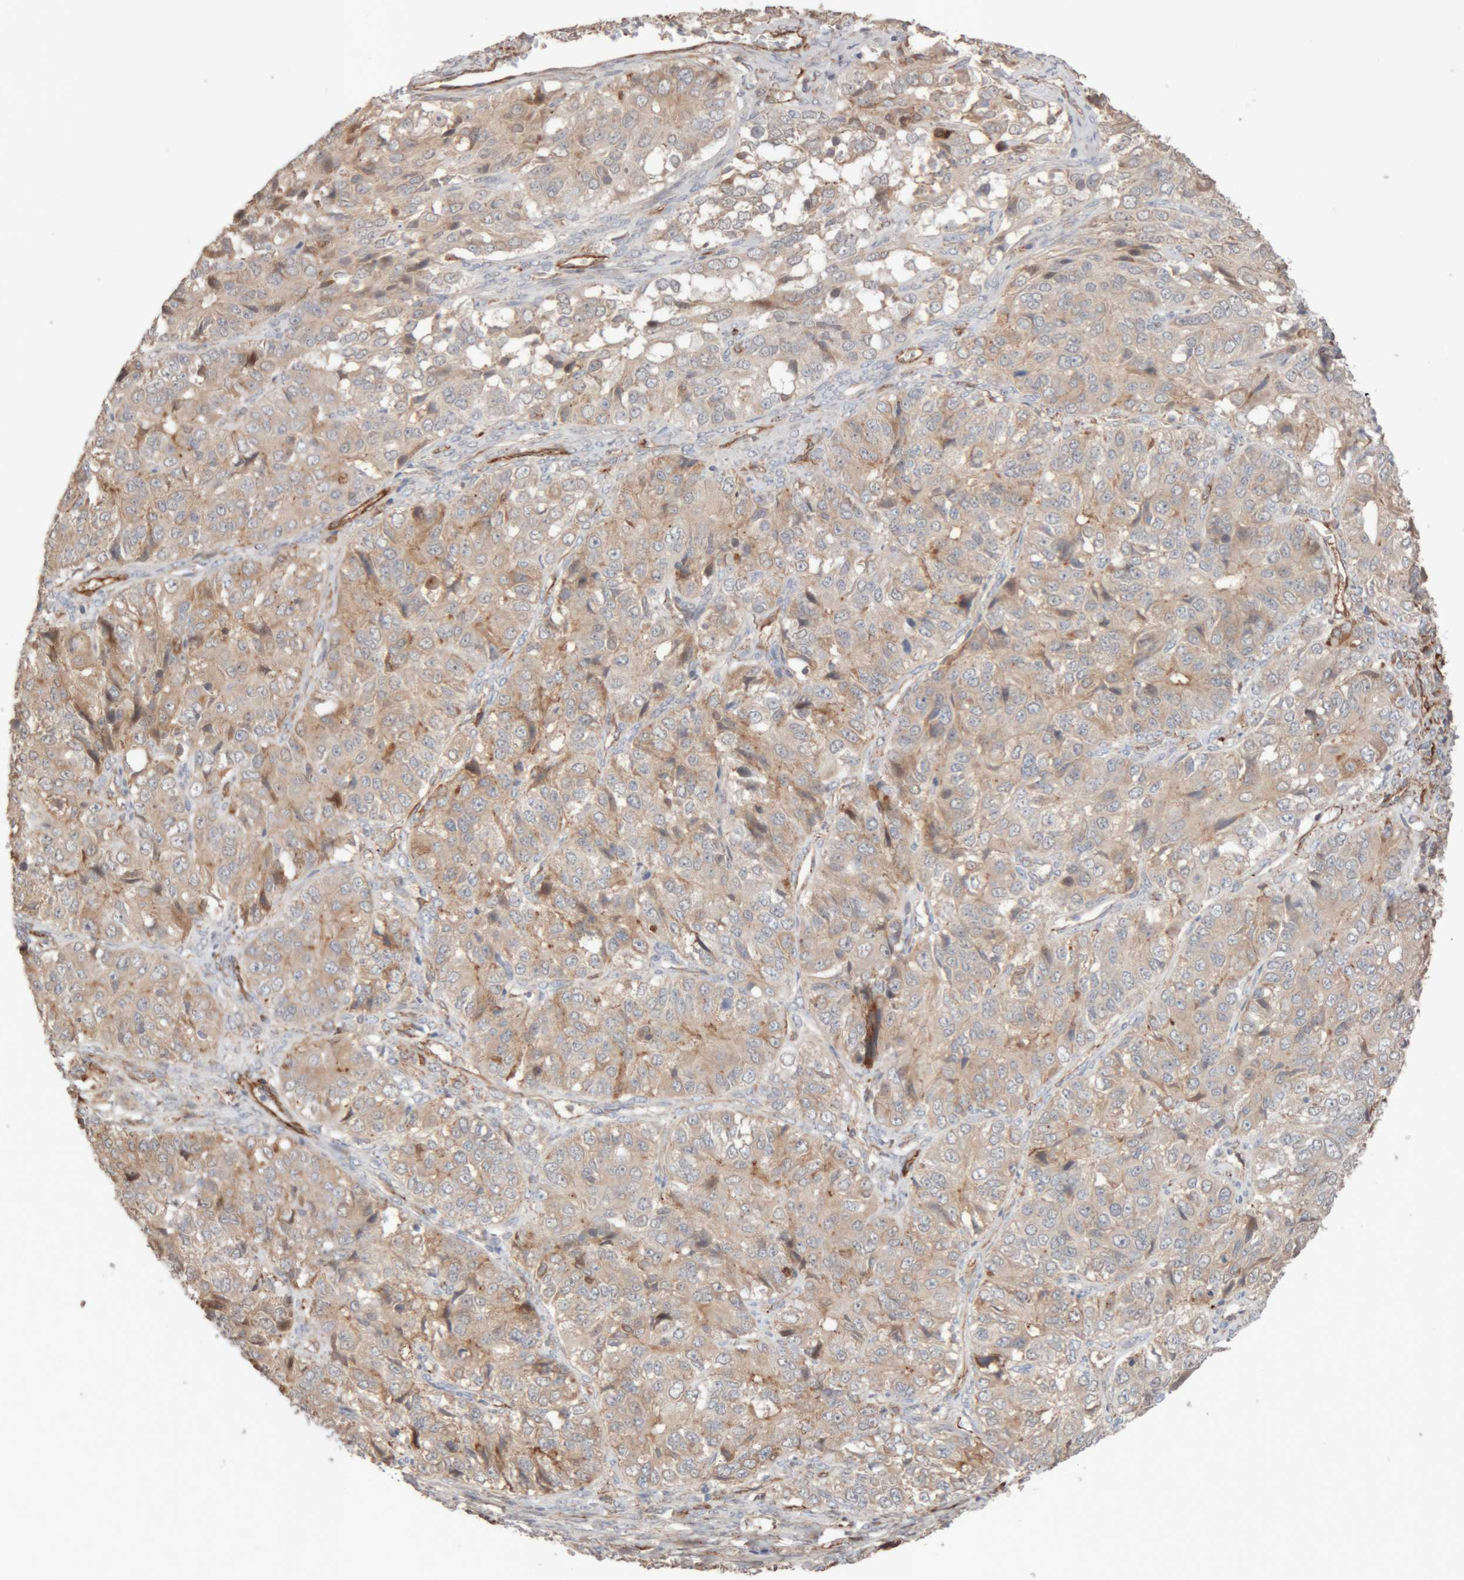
{"staining": {"intensity": "weak", "quantity": "25%-75%", "location": "cytoplasmic/membranous"}, "tissue": "ovarian cancer", "cell_type": "Tumor cells", "image_type": "cancer", "snomed": [{"axis": "morphology", "description": "Carcinoma, endometroid"}, {"axis": "topography", "description": "Ovary"}], "caption": "Protein expression analysis of ovarian cancer (endometroid carcinoma) reveals weak cytoplasmic/membranous staining in approximately 25%-75% of tumor cells.", "gene": "RAB32", "patient": {"sex": "female", "age": 51}}